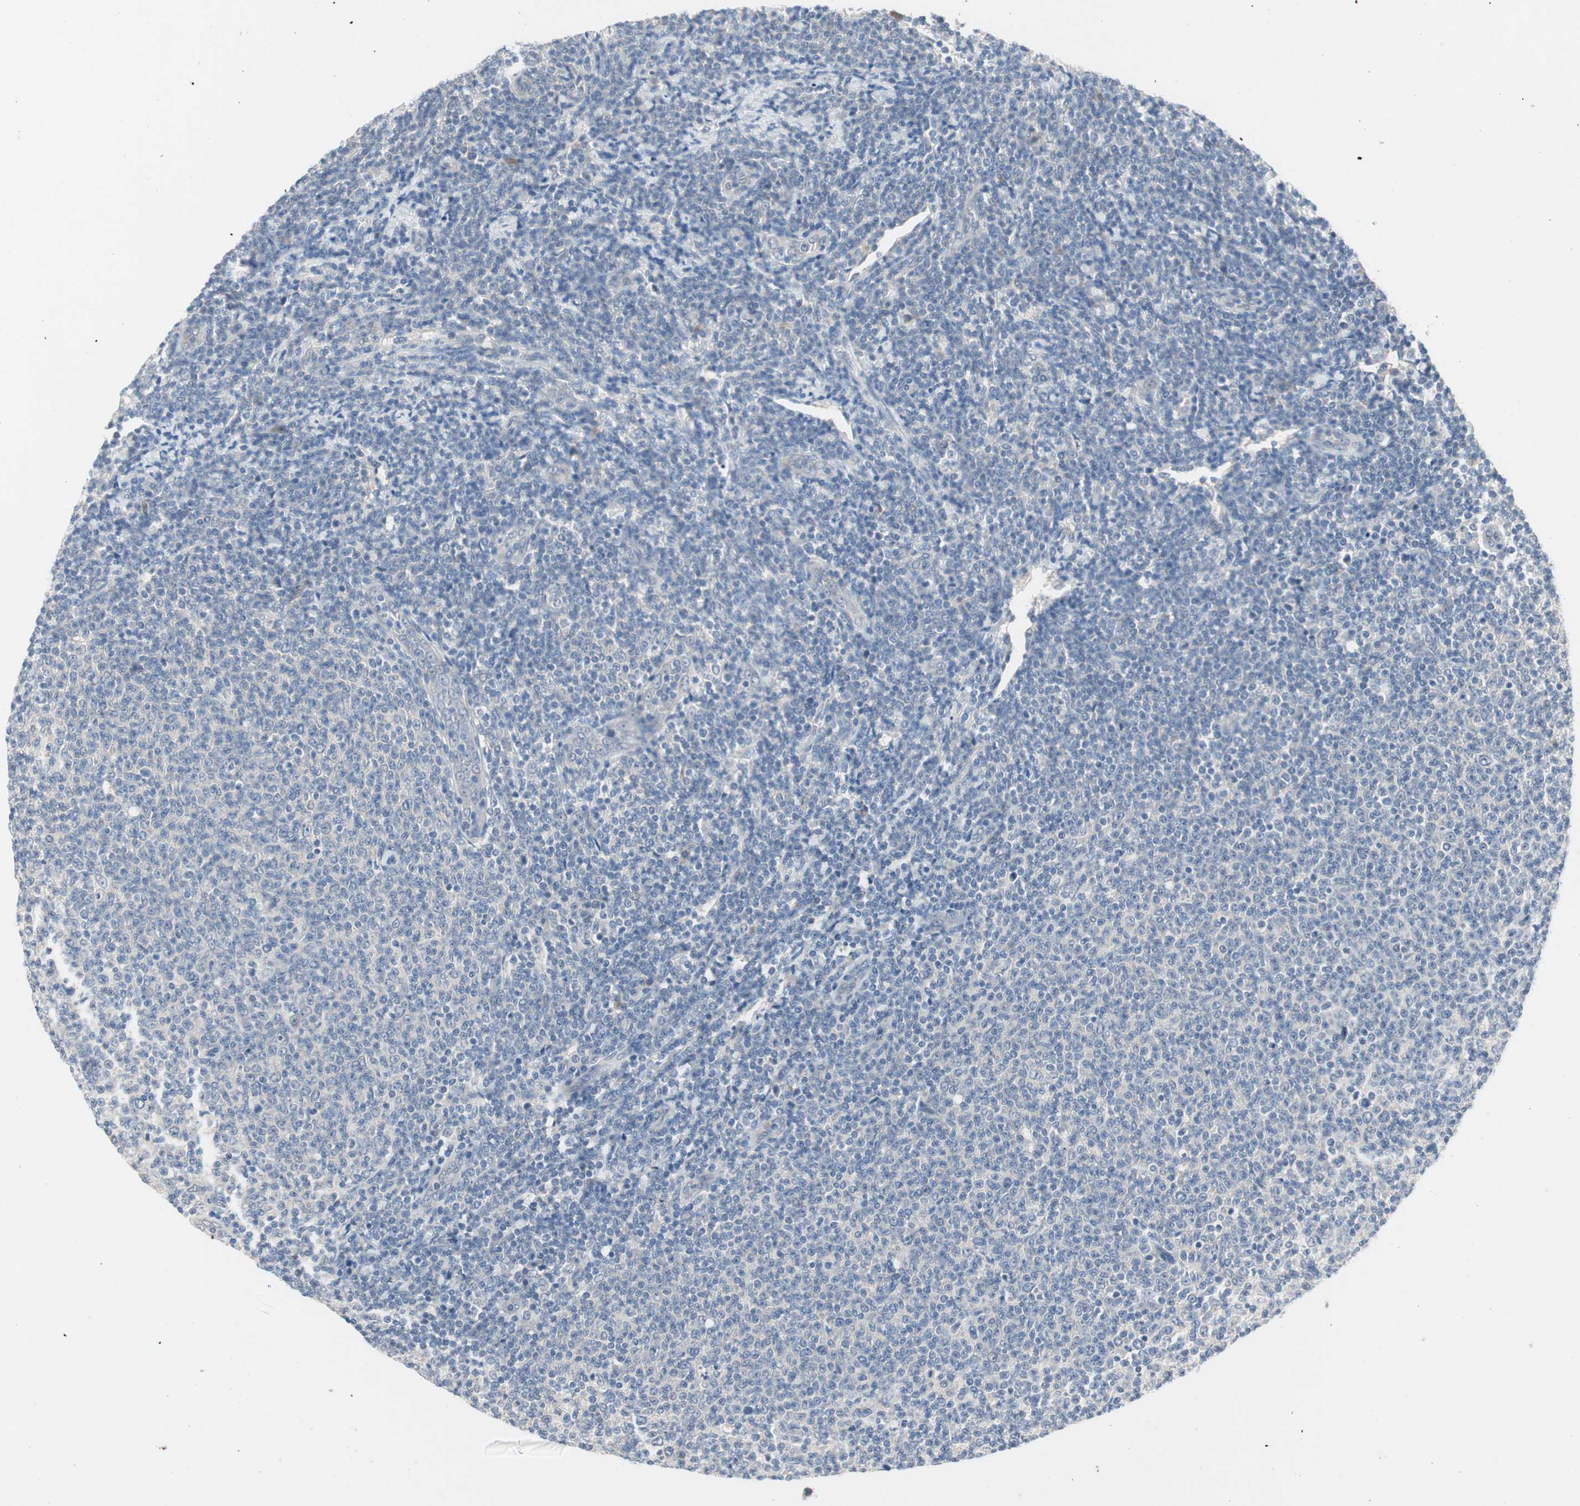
{"staining": {"intensity": "negative", "quantity": "none", "location": "none"}, "tissue": "lymphoma", "cell_type": "Tumor cells", "image_type": "cancer", "snomed": [{"axis": "morphology", "description": "Malignant lymphoma, non-Hodgkin's type, Low grade"}, {"axis": "topography", "description": "Lymph node"}], "caption": "Immunohistochemistry histopathology image of human low-grade malignant lymphoma, non-Hodgkin's type stained for a protein (brown), which displays no staining in tumor cells.", "gene": "GRHL1", "patient": {"sex": "male", "age": 66}}